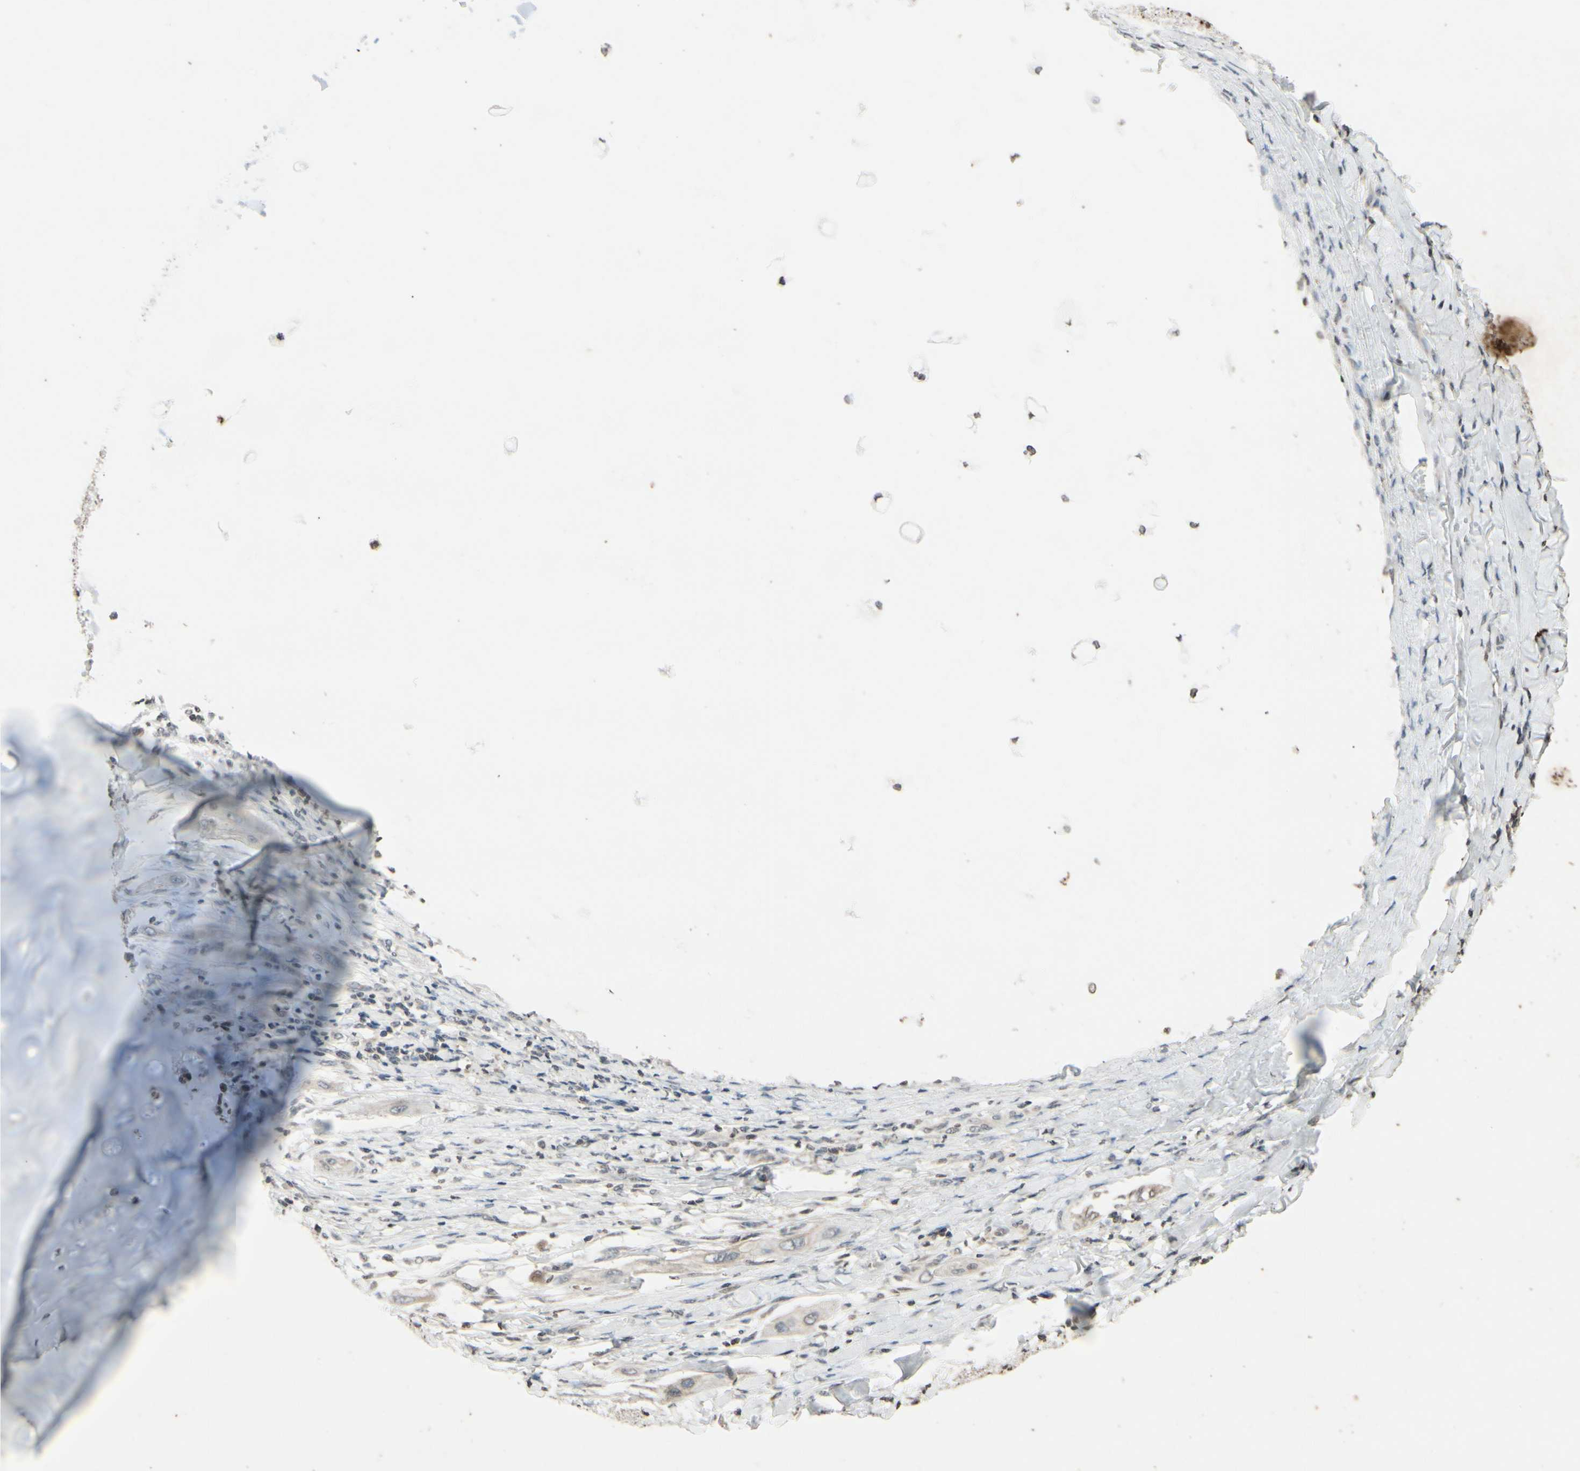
{"staining": {"intensity": "weak", "quantity": ">75%", "location": "cytoplasmic/membranous"}, "tissue": "lung cancer", "cell_type": "Tumor cells", "image_type": "cancer", "snomed": [{"axis": "morphology", "description": "Squamous cell carcinoma, NOS"}, {"axis": "topography", "description": "Lung"}], "caption": "Weak cytoplasmic/membranous positivity is present in approximately >75% of tumor cells in squamous cell carcinoma (lung).", "gene": "CLDN11", "patient": {"sex": "female", "age": 47}}